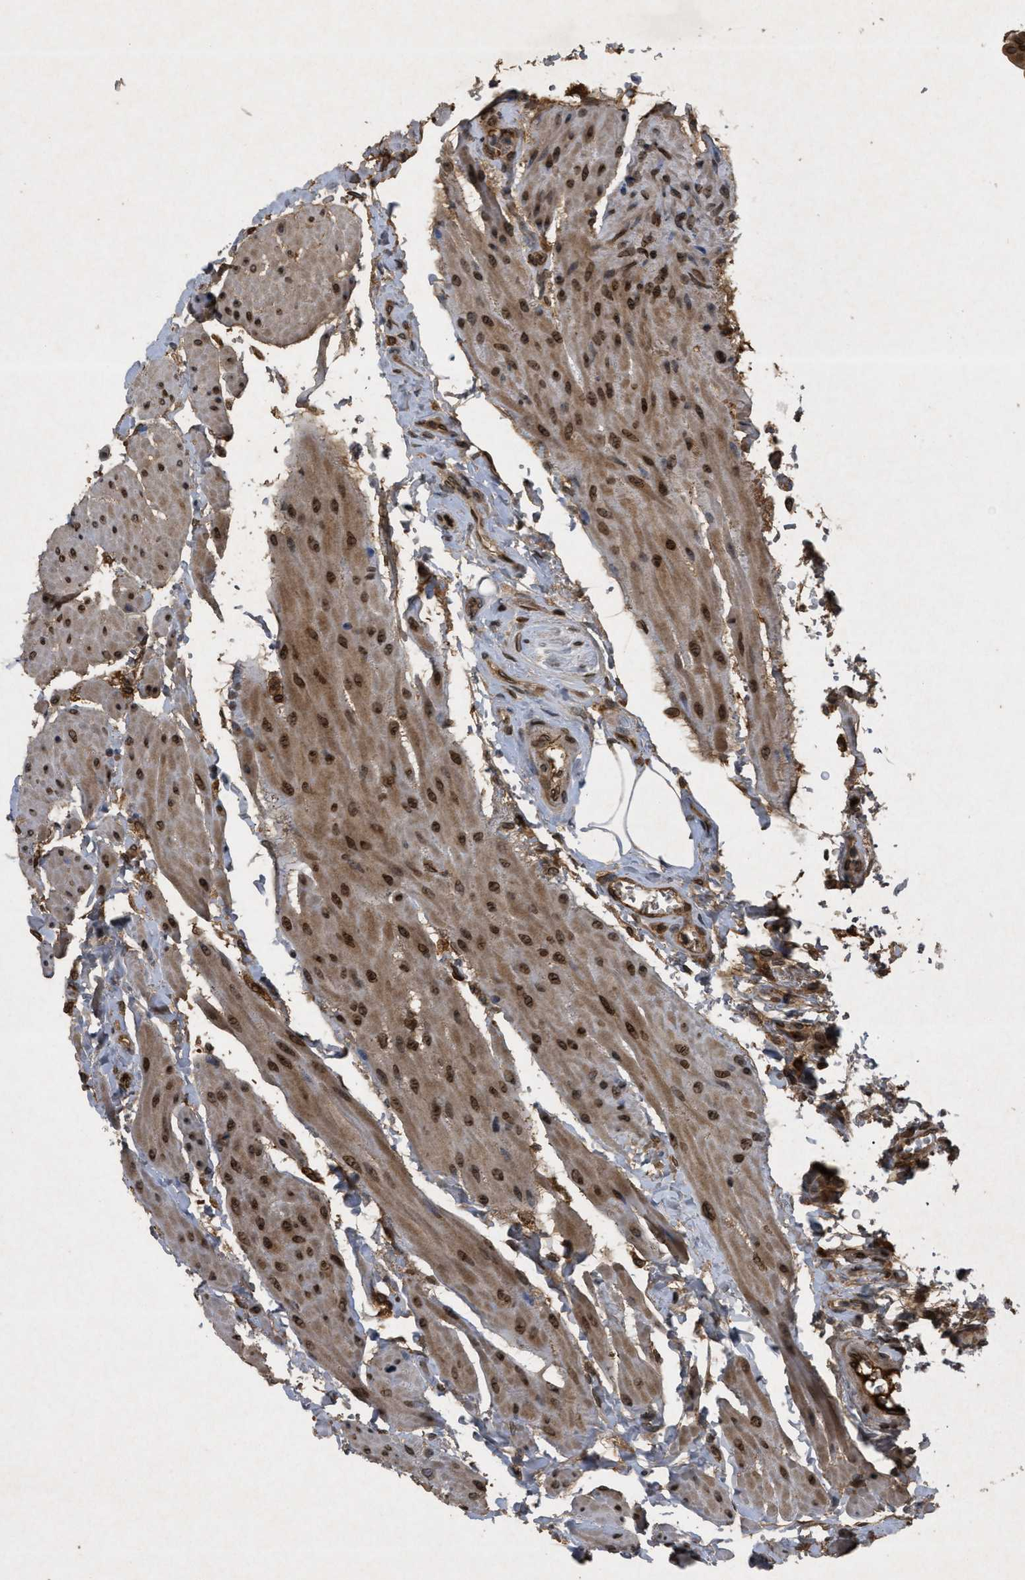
{"staining": {"intensity": "strong", "quantity": ">75%", "location": "cytoplasmic/membranous,nuclear"}, "tissue": "urinary bladder", "cell_type": "Urothelial cells", "image_type": "normal", "snomed": [{"axis": "morphology", "description": "Normal tissue, NOS"}, {"axis": "topography", "description": "Urinary bladder"}], "caption": "A high-resolution histopathology image shows IHC staining of unremarkable urinary bladder, which displays strong cytoplasmic/membranous,nuclear positivity in approximately >75% of urothelial cells.", "gene": "CRY1", "patient": {"sex": "female", "age": 79}}